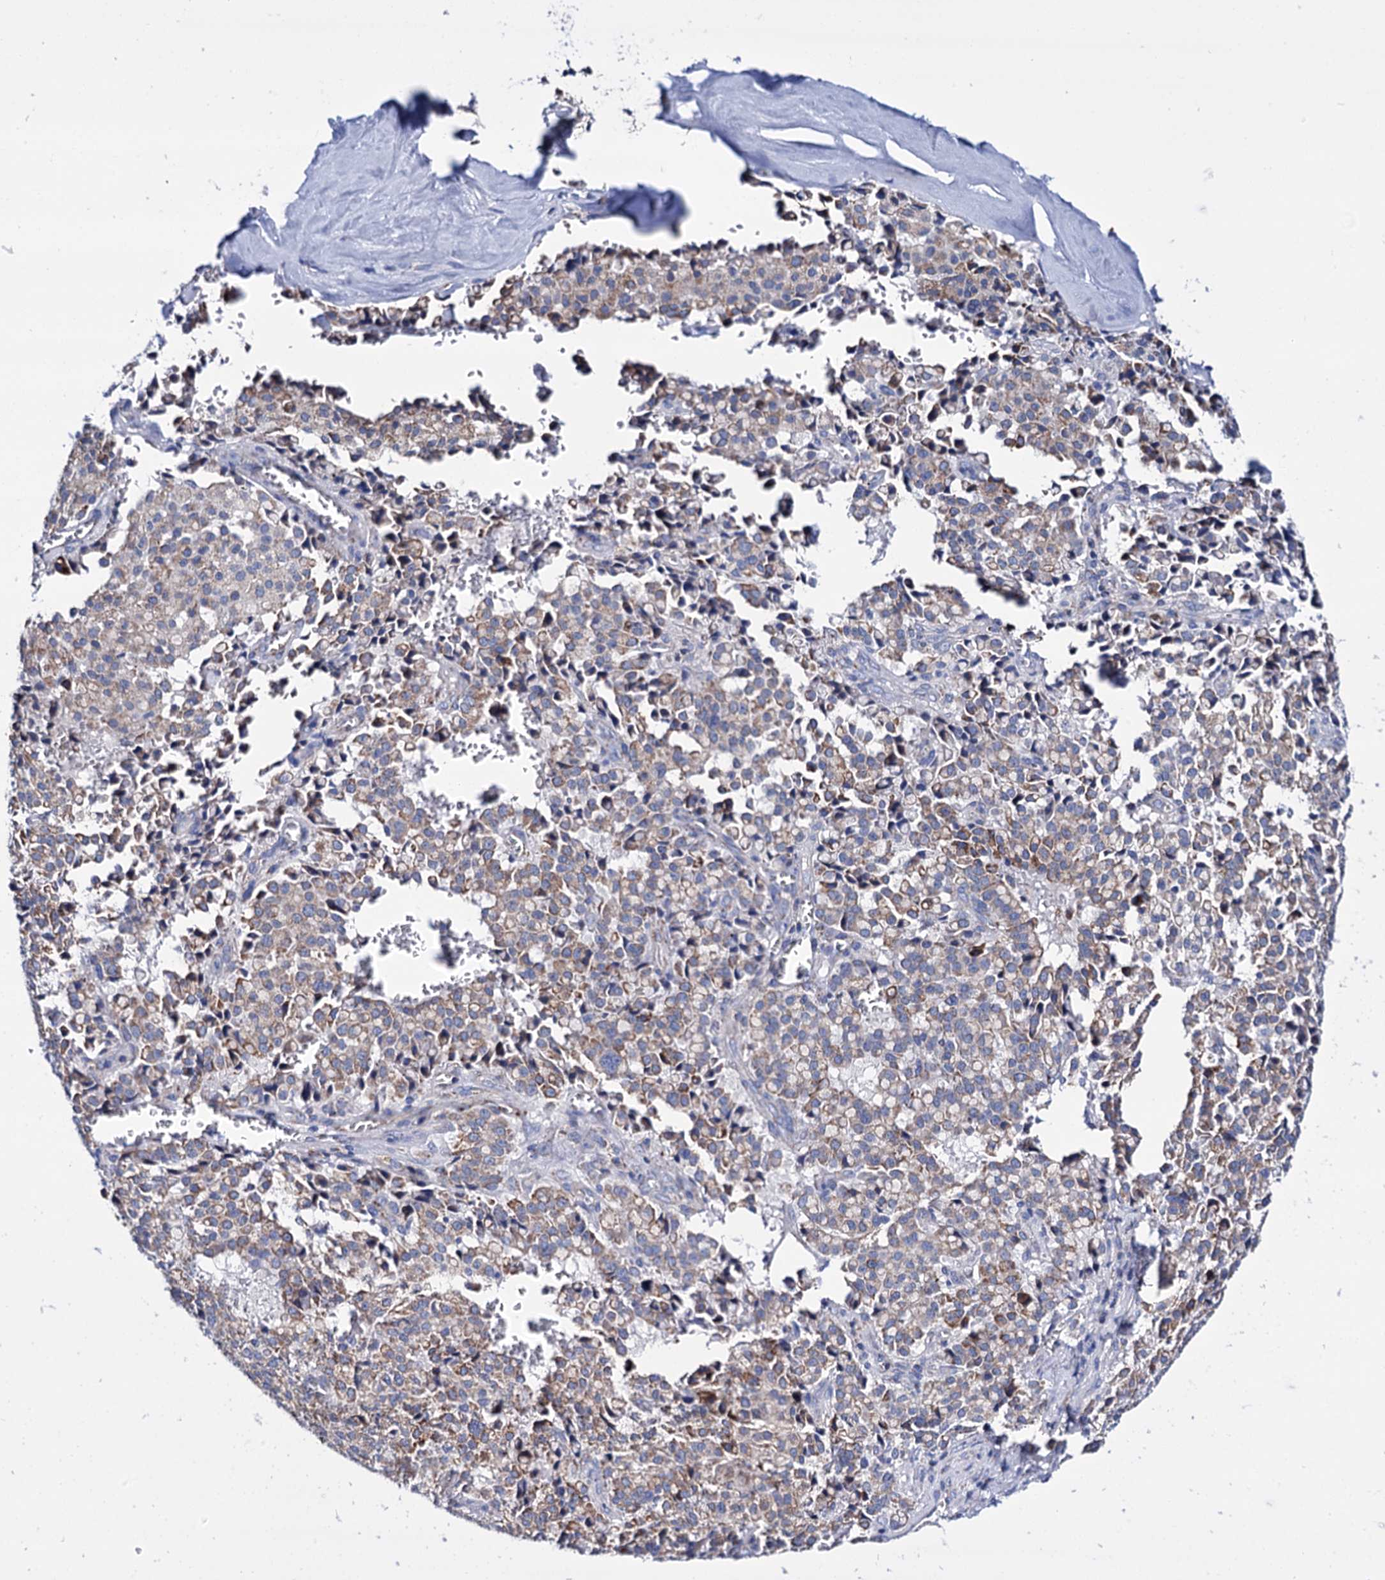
{"staining": {"intensity": "moderate", "quantity": "<25%", "location": "cytoplasmic/membranous"}, "tissue": "pancreatic cancer", "cell_type": "Tumor cells", "image_type": "cancer", "snomed": [{"axis": "morphology", "description": "Adenocarcinoma, NOS"}, {"axis": "topography", "description": "Pancreas"}], "caption": "High-power microscopy captured an IHC photomicrograph of adenocarcinoma (pancreatic), revealing moderate cytoplasmic/membranous expression in about <25% of tumor cells.", "gene": "UBASH3B", "patient": {"sex": "male", "age": 65}}